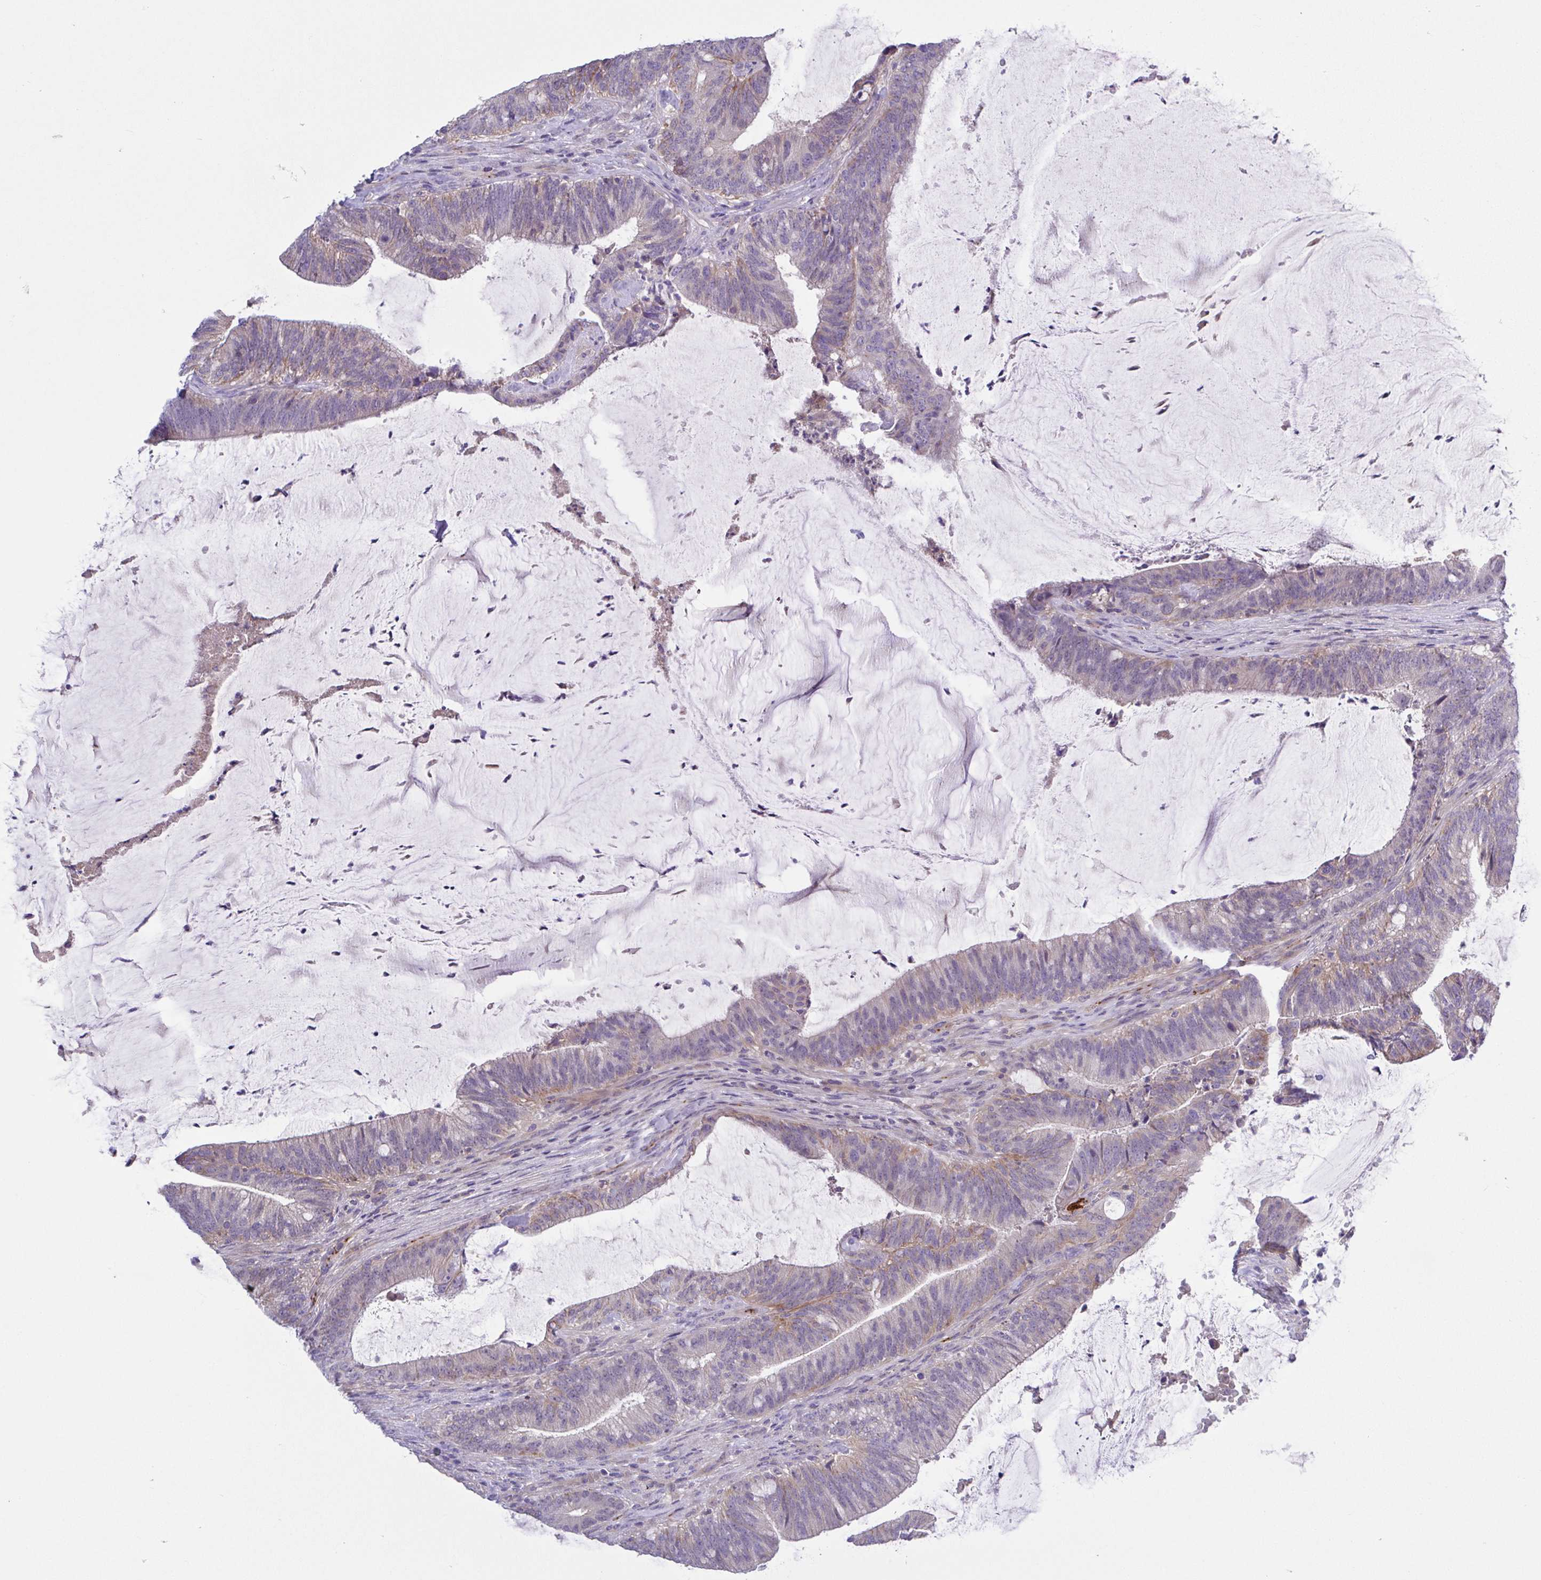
{"staining": {"intensity": "weak", "quantity": "<25%", "location": "cytoplasmic/membranous"}, "tissue": "colorectal cancer", "cell_type": "Tumor cells", "image_type": "cancer", "snomed": [{"axis": "morphology", "description": "Adenocarcinoma, NOS"}, {"axis": "topography", "description": "Colon"}], "caption": "Histopathology image shows no significant protein staining in tumor cells of colorectal cancer (adenocarcinoma).", "gene": "PRR14L", "patient": {"sex": "female", "age": 43}}